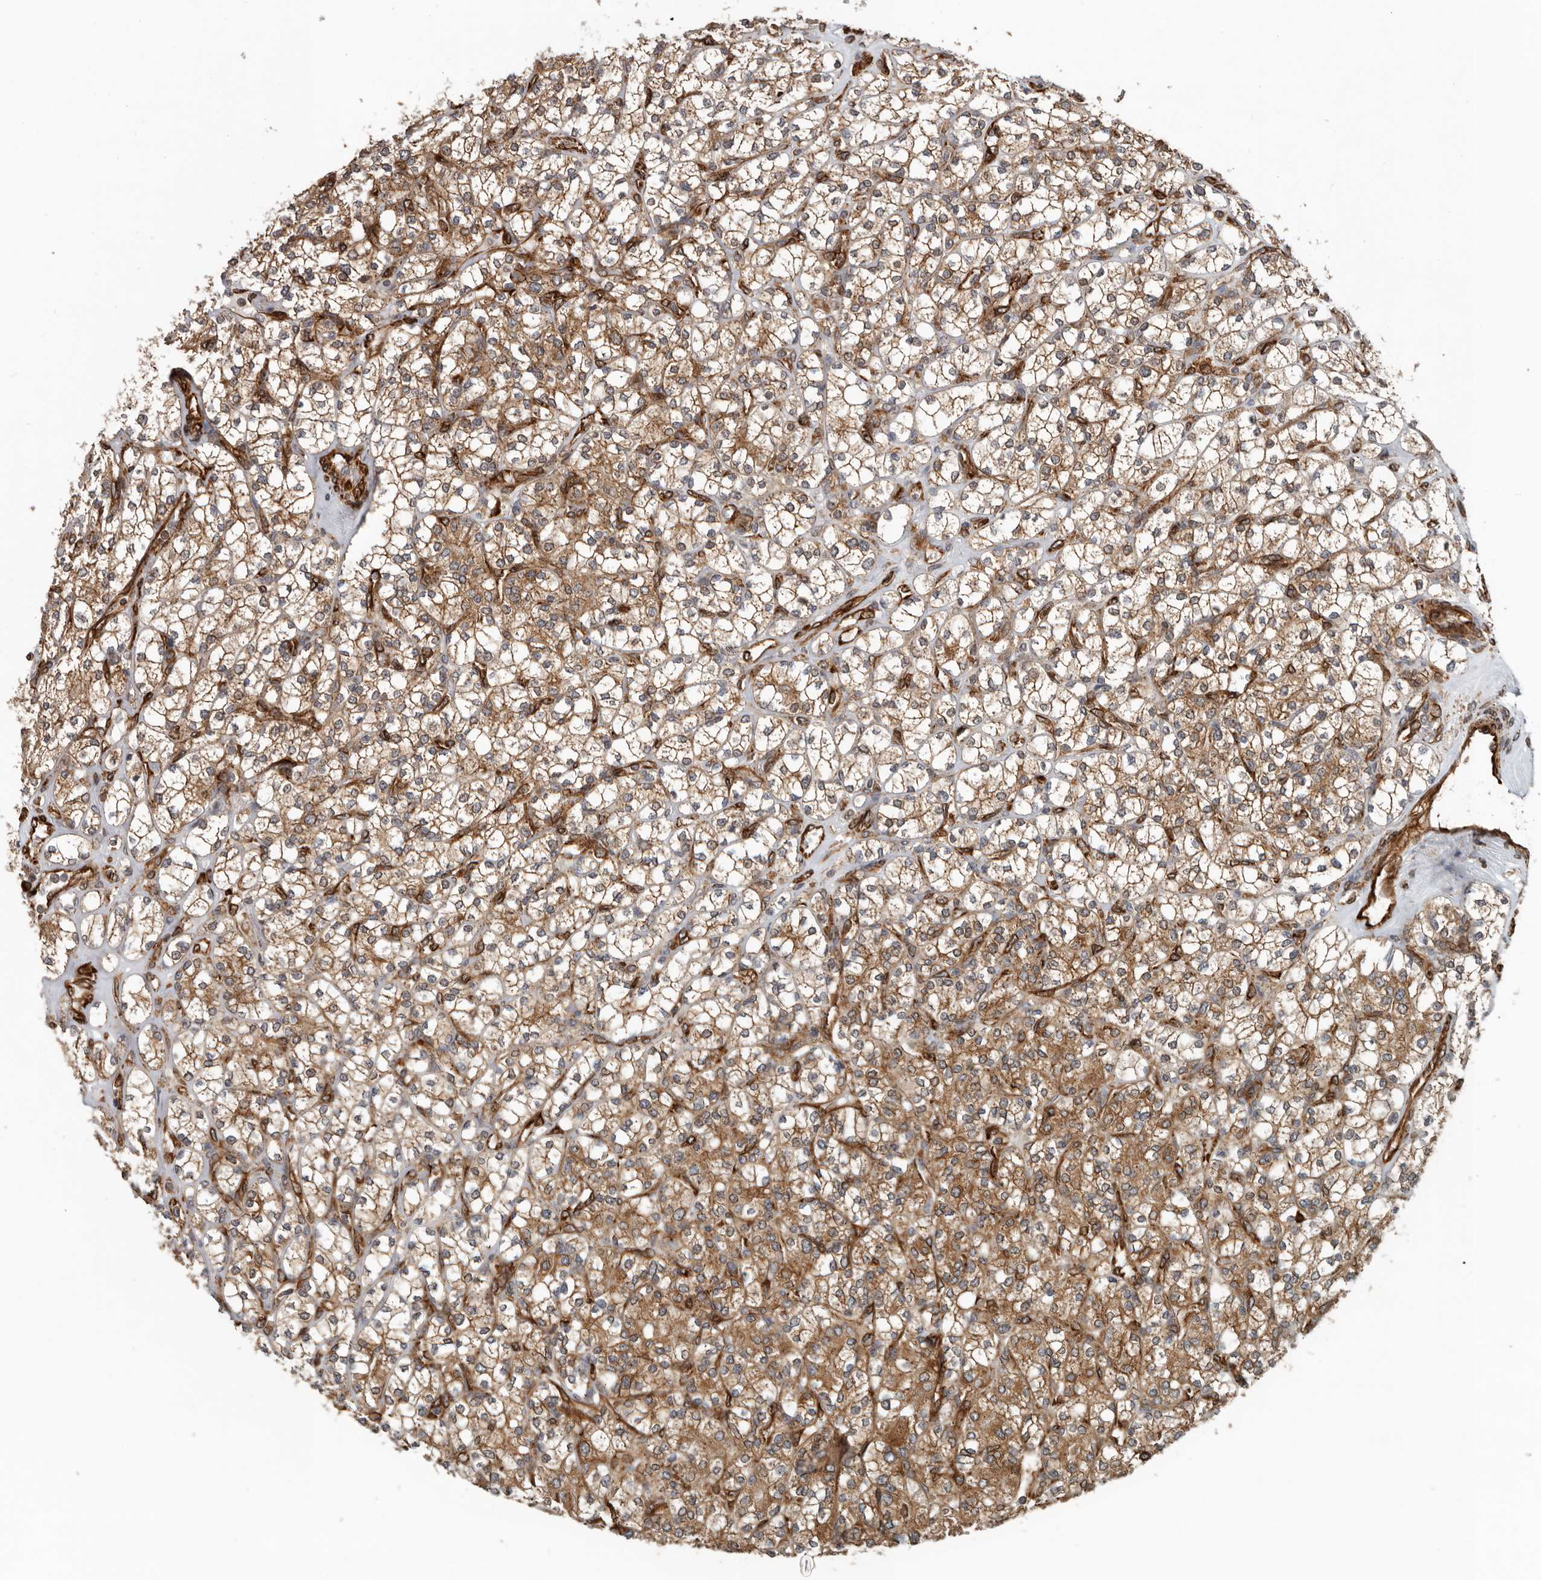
{"staining": {"intensity": "moderate", "quantity": ">75%", "location": "cytoplasmic/membranous"}, "tissue": "renal cancer", "cell_type": "Tumor cells", "image_type": "cancer", "snomed": [{"axis": "morphology", "description": "Adenocarcinoma, NOS"}, {"axis": "topography", "description": "Kidney"}], "caption": "Immunohistochemistry staining of renal cancer, which shows medium levels of moderate cytoplasmic/membranous expression in about >75% of tumor cells indicating moderate cytoplasmic/membranous protein expression. The staining was performed using DAB (3,3'-diaminobenzidine) (brown) for protein detection and nuclei were counterstained in hematoxylin (blue).", "gene": "CEP350", "patient": {"sex": "male", "age": 77}}